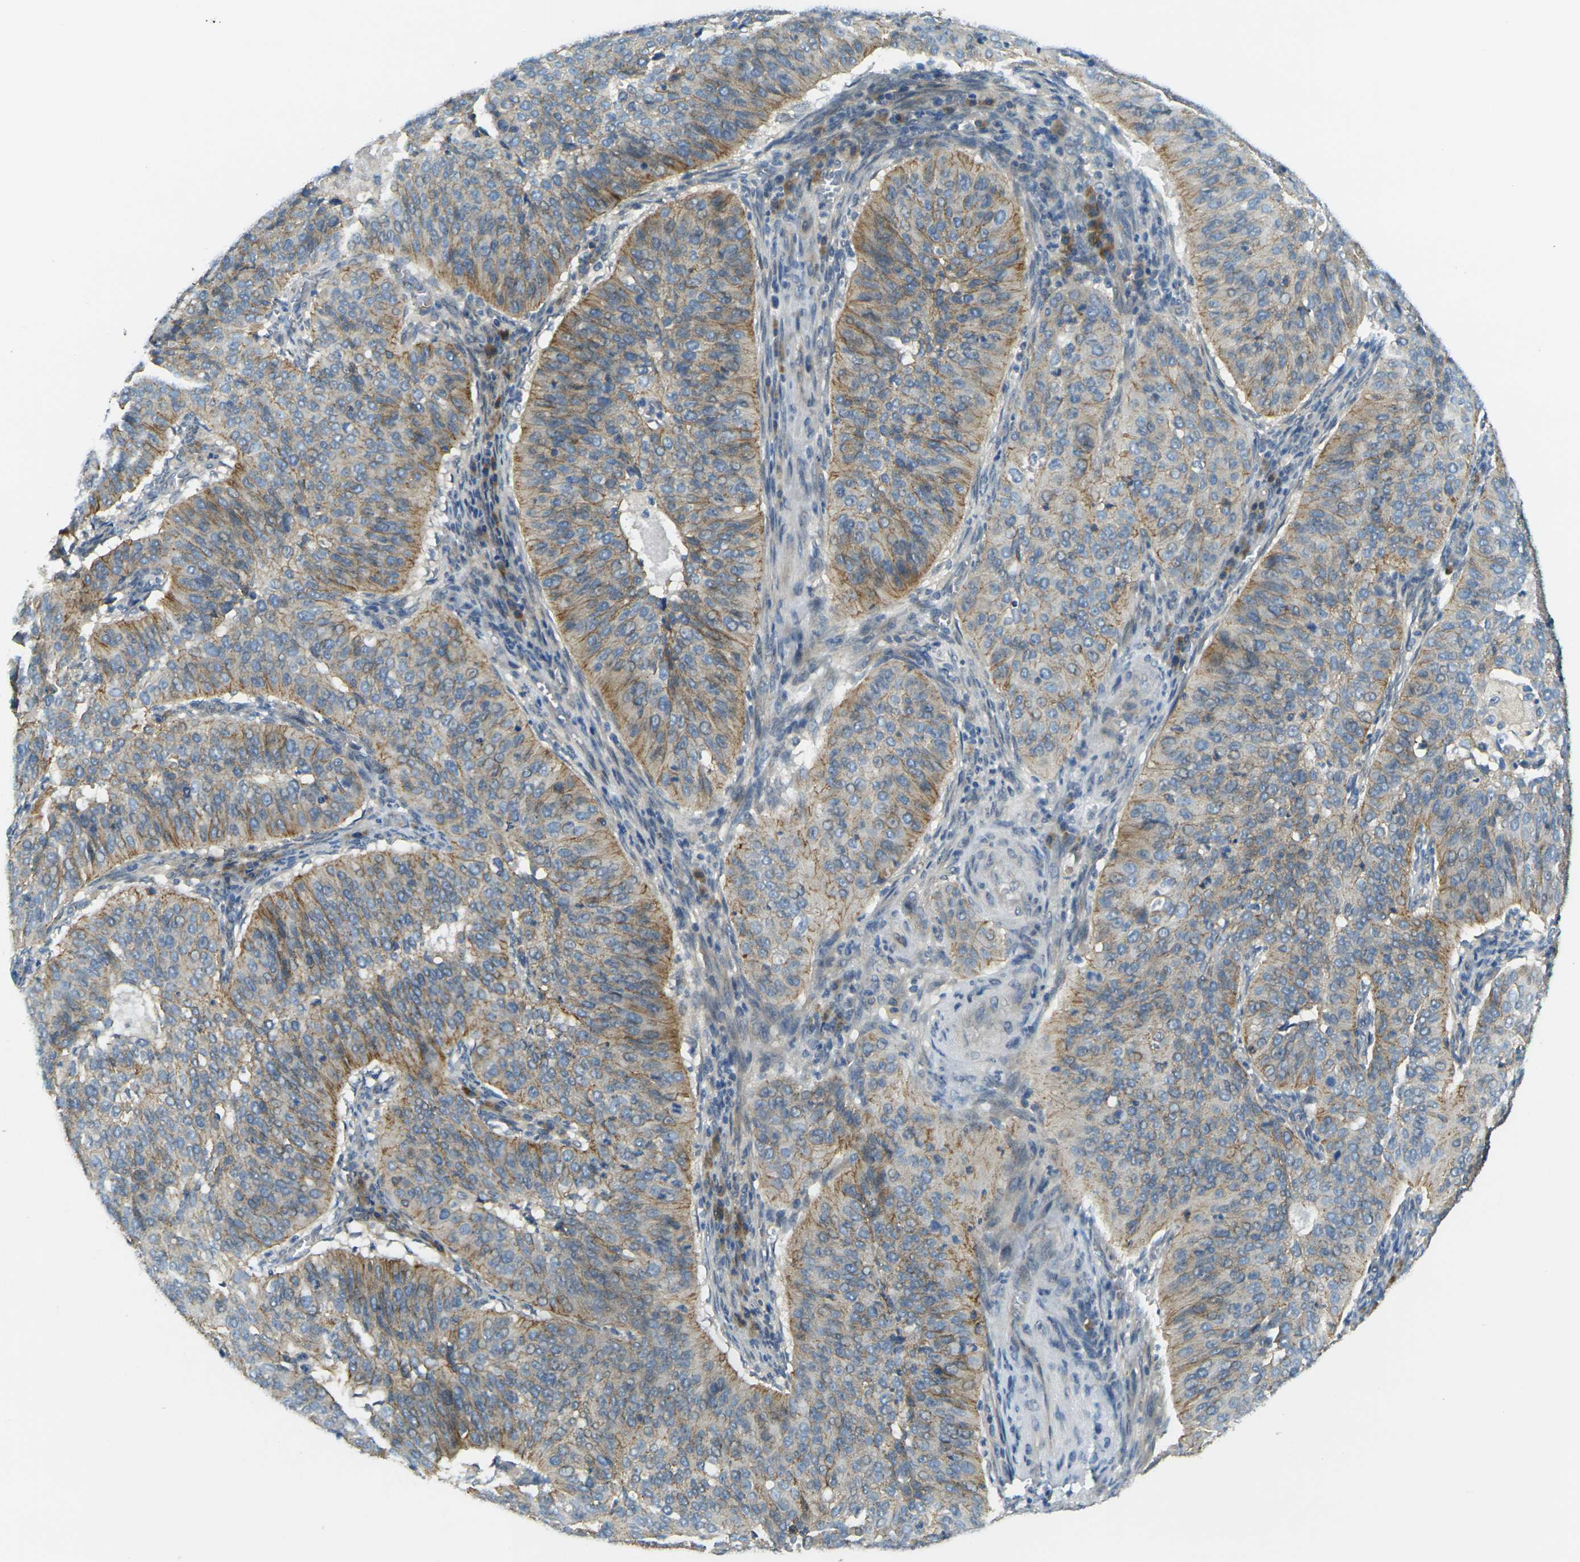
{"staining": {"intensity": "moderate", "quantity": "<25%", "location": "cytoplasmic/membranous"}, "tissue": "cervical cancer", "cell_type": "Tumor cells", "image_type": "cancer", "snomed": [{"axis": "morphology", "description": "Normal tissue, NOS"}, {"axis": "morphology", "description": "Squamous cell carcinoma, NOS"}, {"axis": "topography", "description": "Cervix"}], "caption": "Human cervical cancer (squamous cell carcinoma) stained for a protein (brown) displays moderate cytoplasmic/membranous positive positivity in about <25% of tumor cells.", "gene": "RHBDD1", "patient": {"sex": "female", "age": 39}}